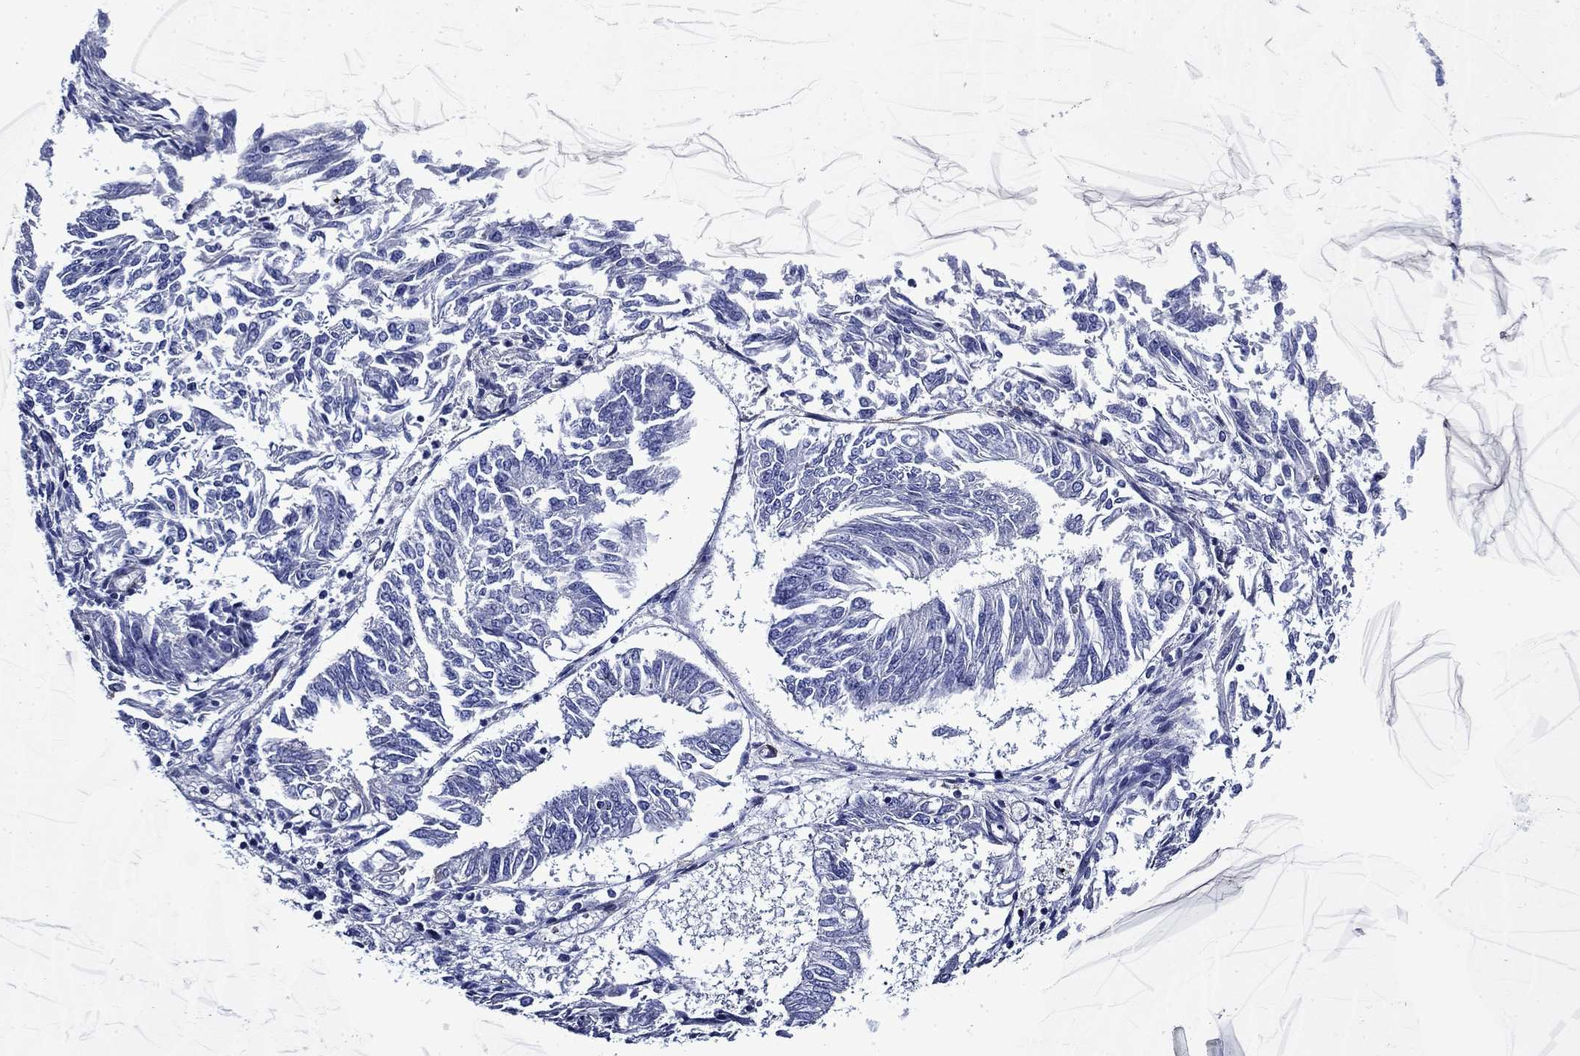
{"staining": {"intensity": "negative", "quantity": "none", "location": "none"}, "tissue": "endometrial cancer", "cell_type": "Tumor cells", "image_type": "cancer", "snomed": [{"axis": "morphology", "description": "Adenocarcinoma, NOS"}, {"axis": "topography", "description": "Endometrium"}], "caption": "The immunohistochemistry histopathology image has no significant expression in tumor cells of endometrial cancer (adenocarcinoma) tissue.", "gene": "VTN", "patient": {"sex": "female", "age": 58}}